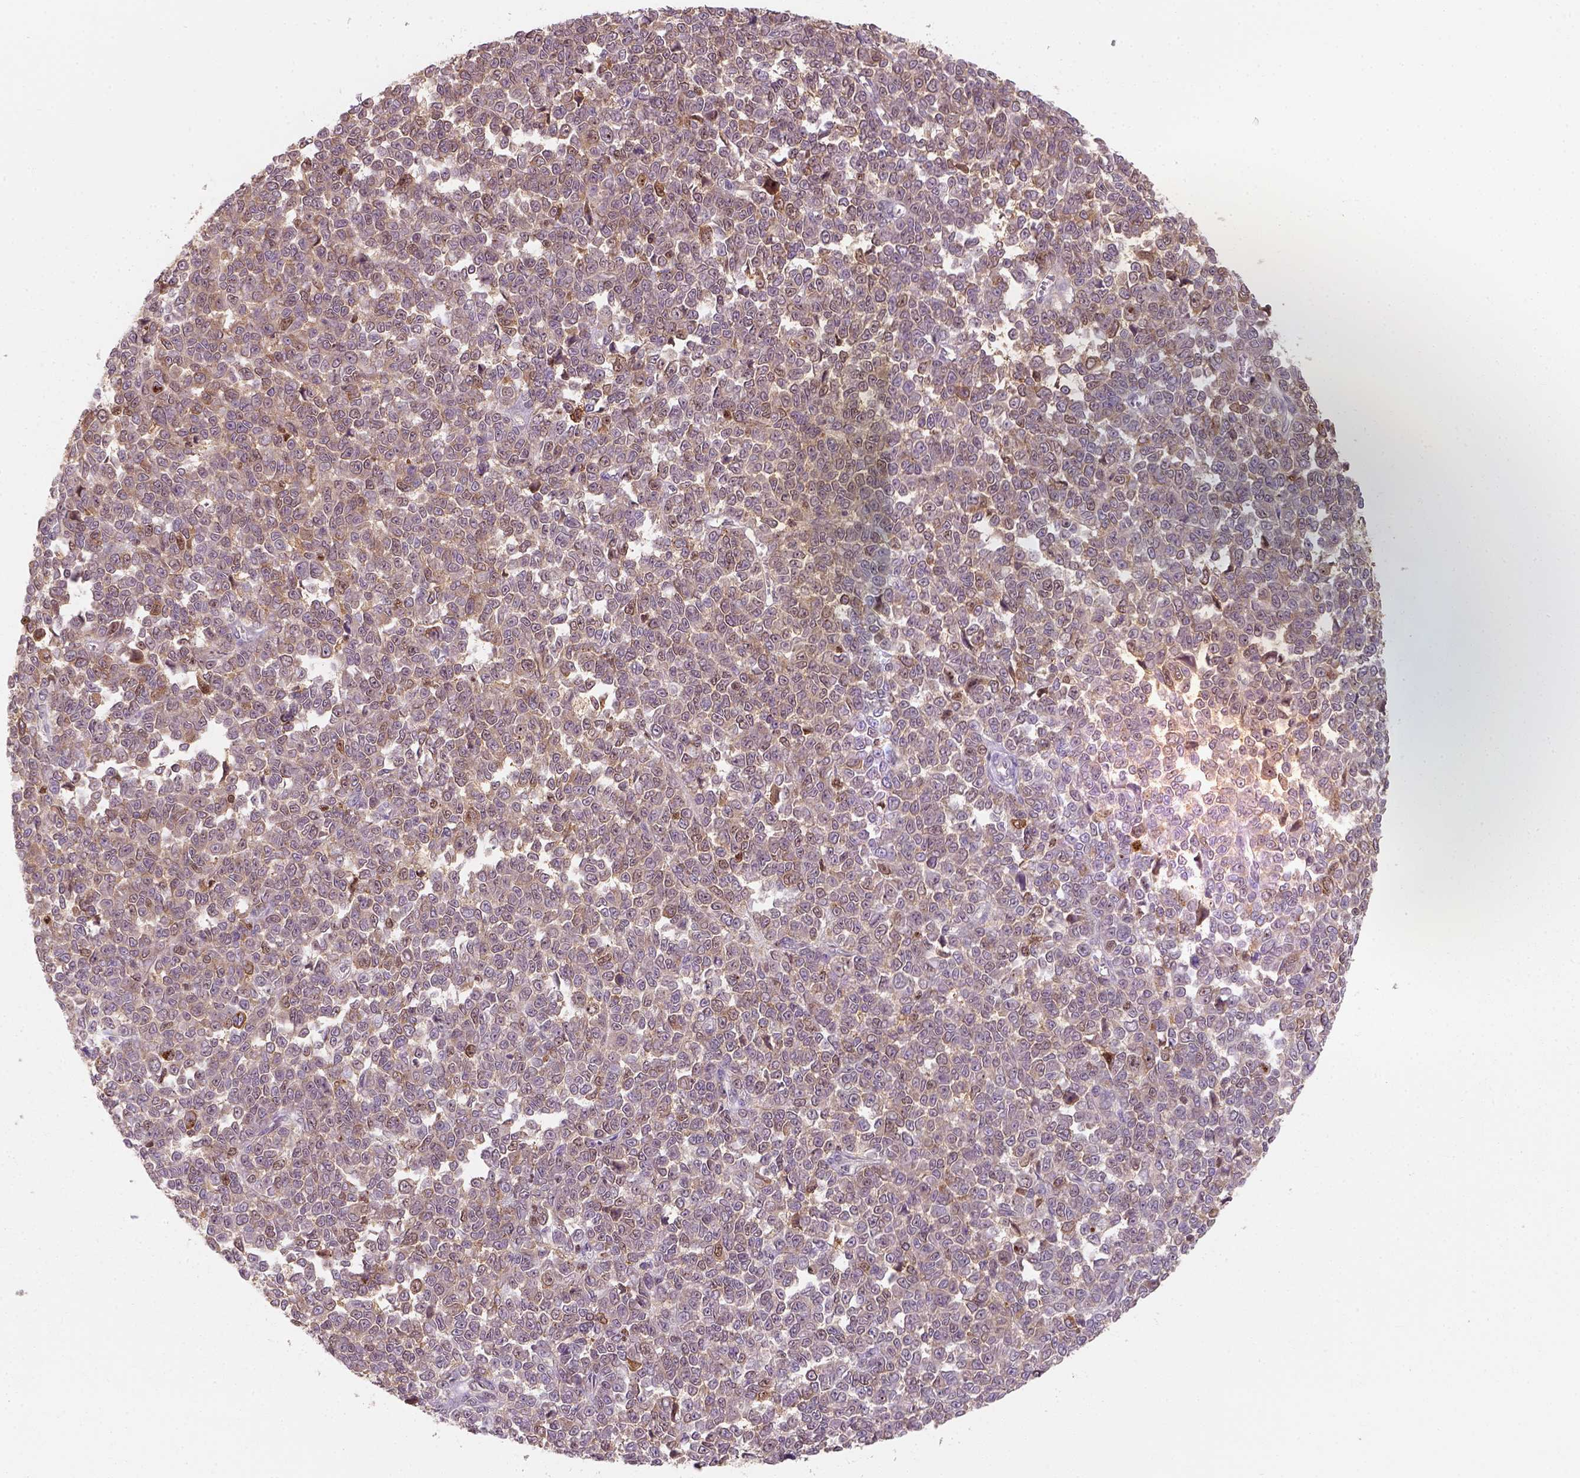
{"staining": {"intensity": "moderate", "quantity": "<25%", "location": "cytoplasmic/membranous"}, "tissue": "melanoma", "cell_type": "Tumor cells", "image_type": "cancer", "snomed": [{"axis": "morphology", "description": "Malignant melanoma, NOS"}, {"axis": "topography", "description": "Skin"}], "caption": "Melanoma tissue reveals moderate cytoplasmic/membranous staining in approximately <25% of tumor cells (Brightfield microscopy of DAB IHC at high magnification).", "gene": "SQSTM1", "patient": {"sex": "female", "age": 95}}